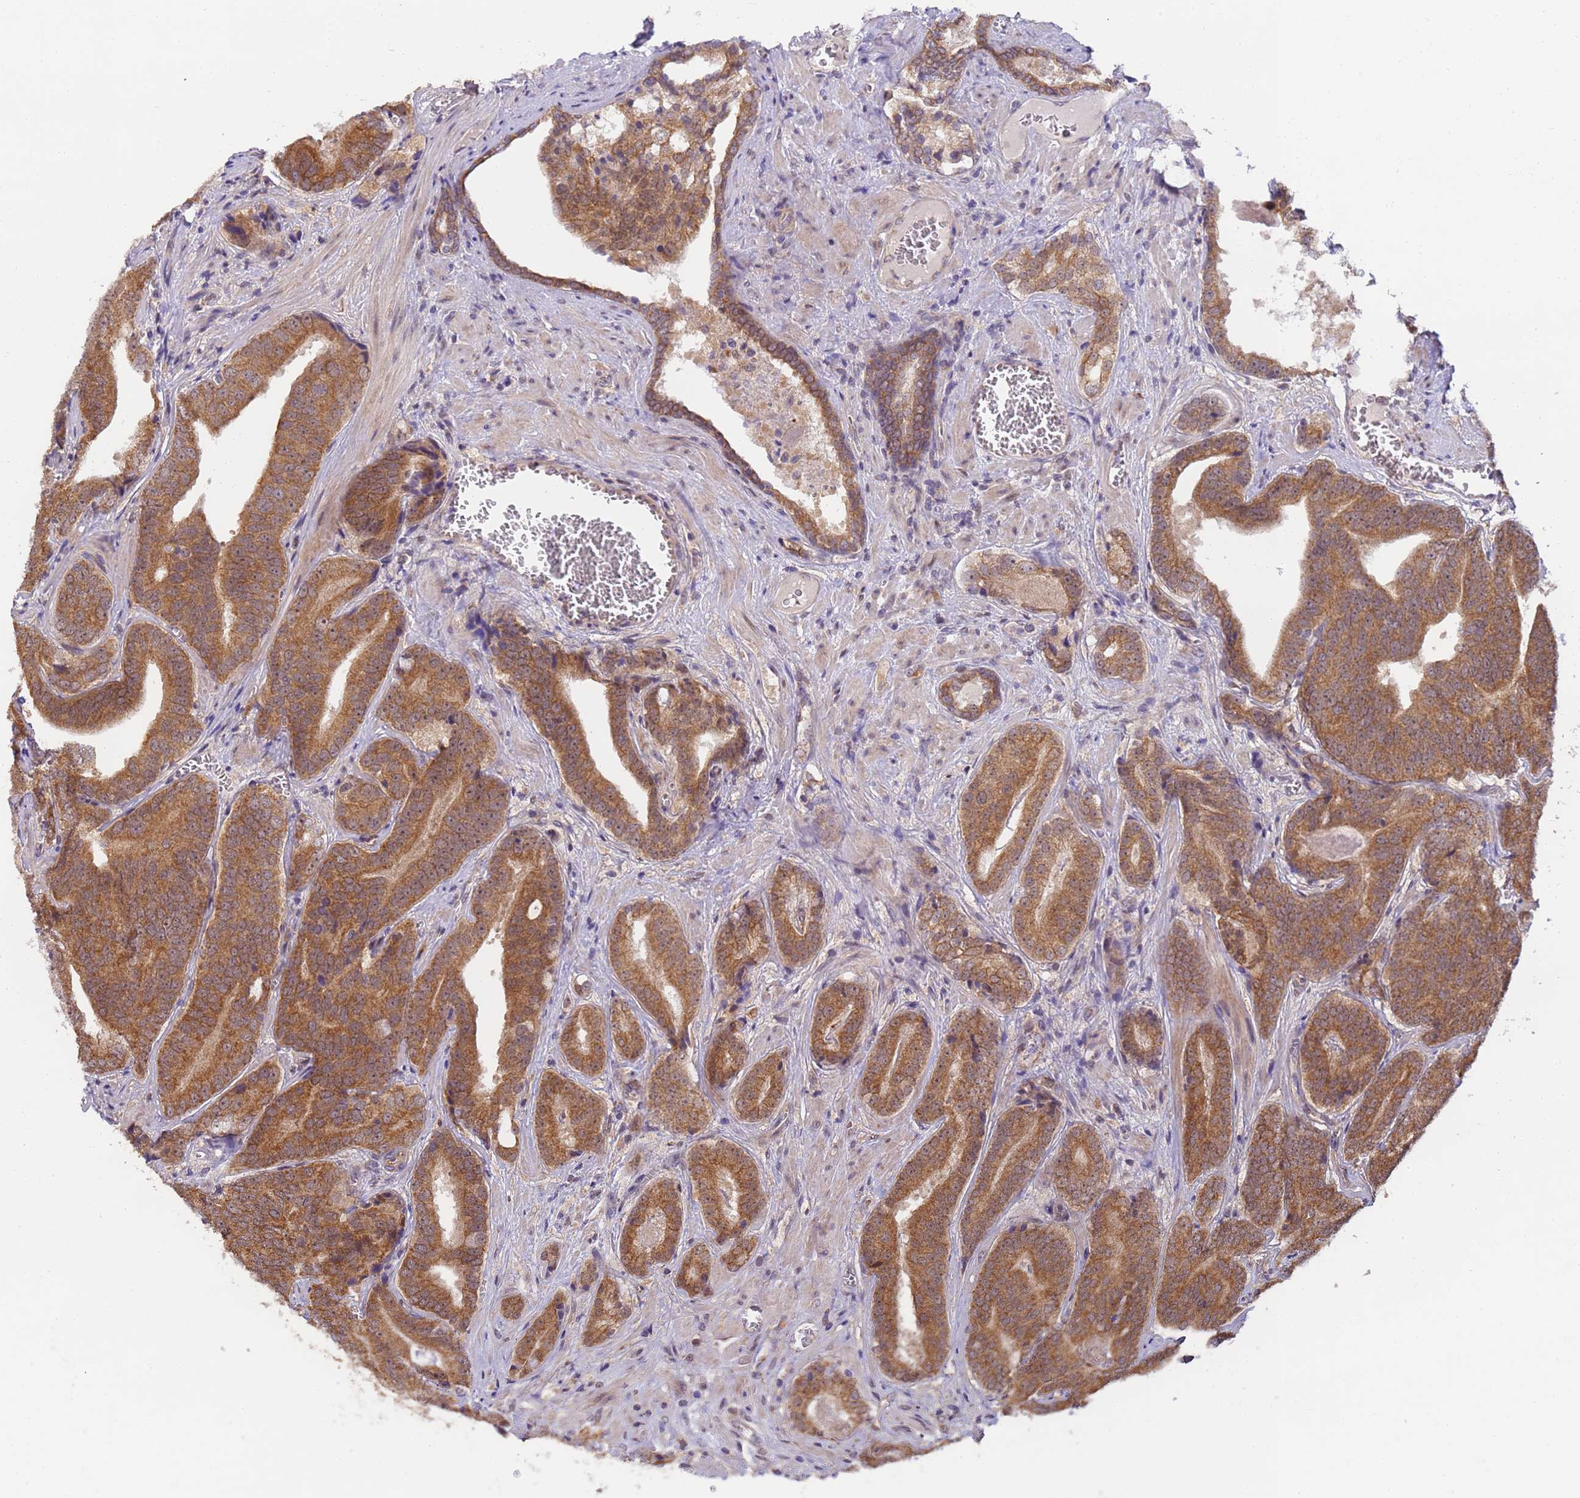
{"staining": {"intensity": "moderate", "quantity": ">75%", "location": "cytoplasmic/membranous"}, "tissue": "prostate cancer", "cell_type": "Tumor cells", "image_type": "cancer", "snomed": [{"axis": "morphology", "description": "Adenocarcinoma, High grade"}, {"axis": "topography", "description": "Prostate"}], "caption": "IHC histopathology image of human prostate cancer (adenocarcinoma (high-grade)) stained for a protein (brown), which displays medium levels of moderate cytoplasmic/membranous staining in about >75% of tumor cells.", "gene": "RAPGEF3", "patient": {"sex": "male", "age": 55}}